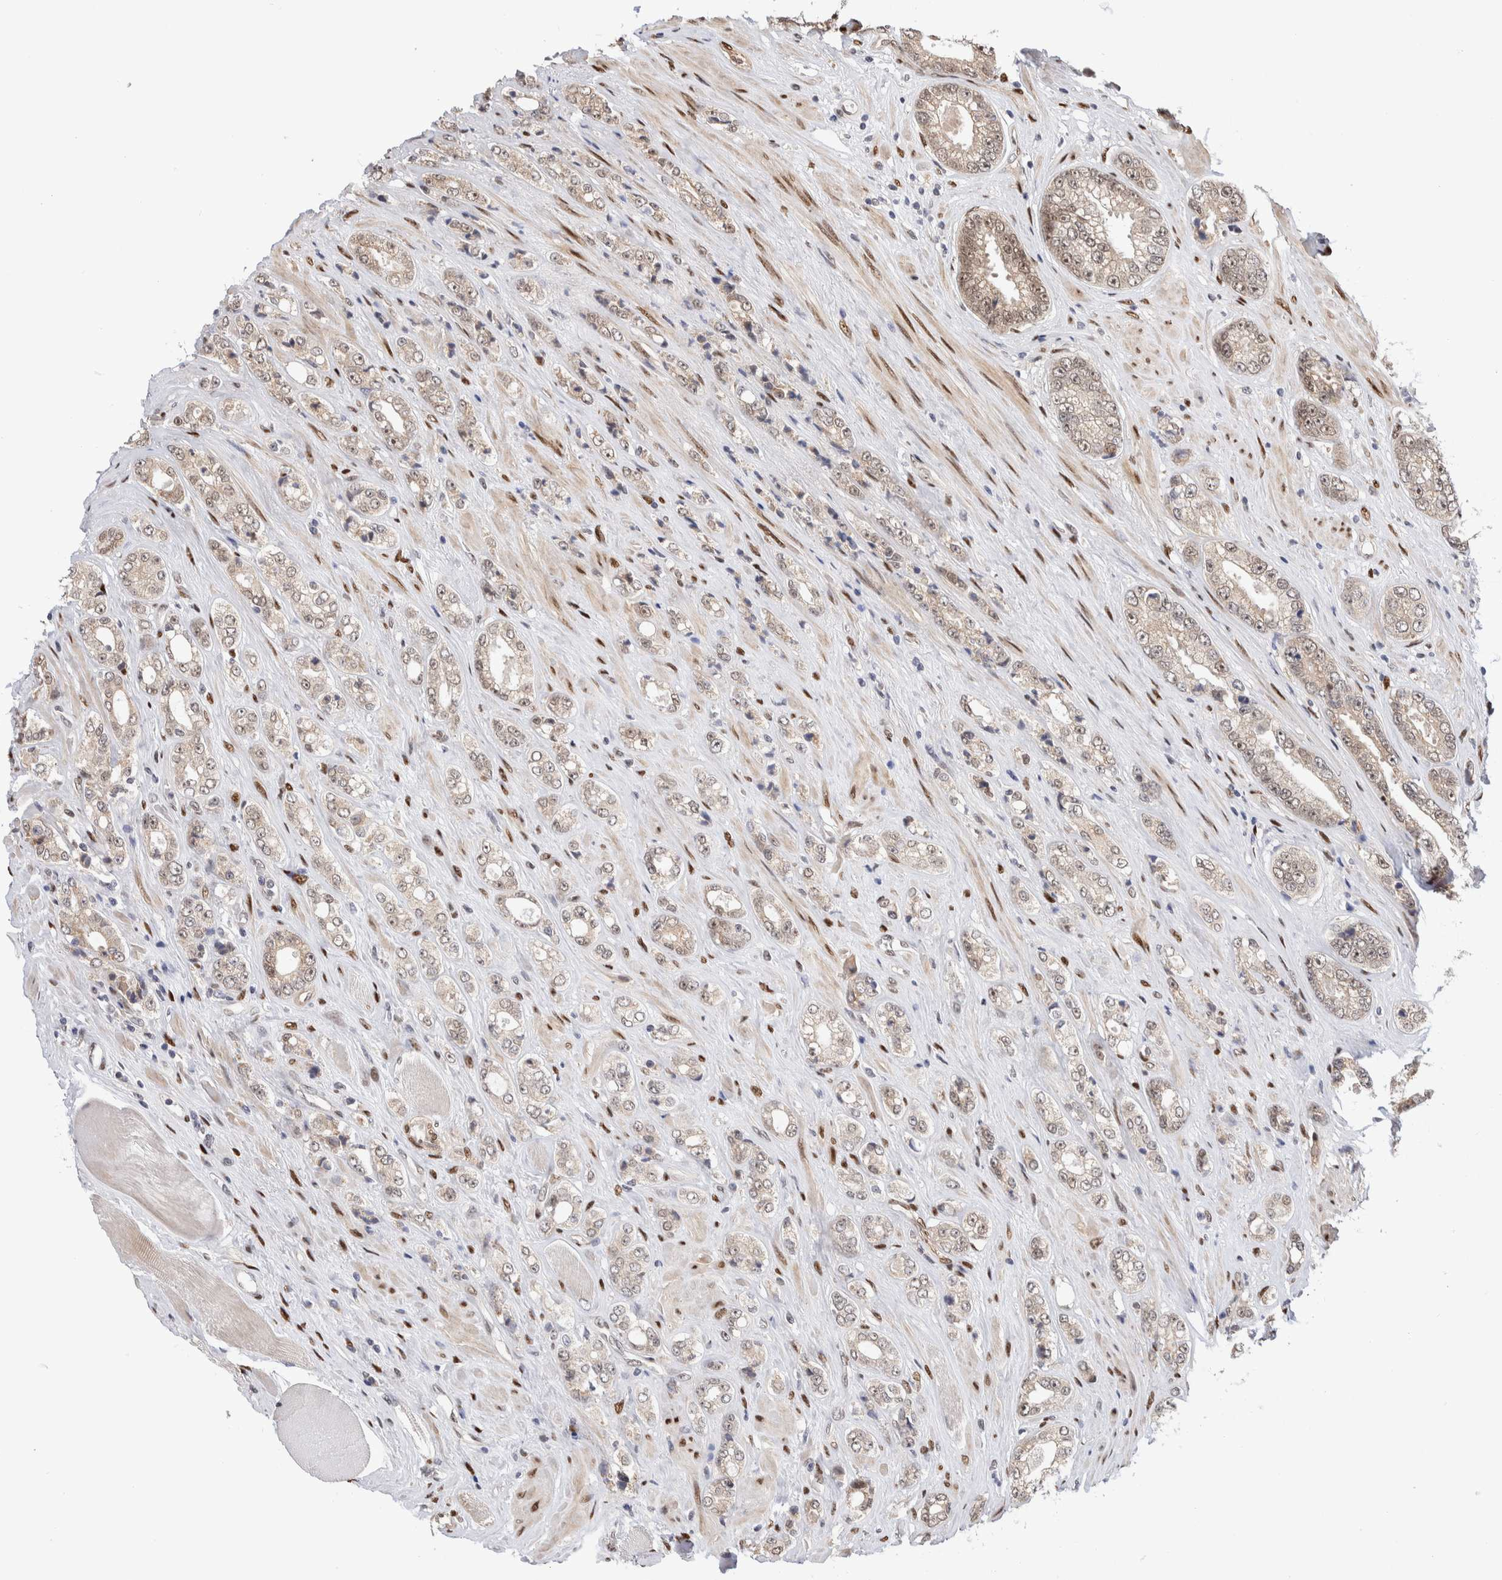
{"staining": {"intensity": "weak", "quantity": "25%-75%", "location": "nuclear"}, "tissue": "prostate cancer", "cell_type": "Tumor cells", "image_type": "cancer", "snomed": [{"axis": "morphology", "description": "Adenocarcinoma, High grade"}, {"axis": "topography", "description": "Prostate"}], "caption": "DAB immunohistochemical staining of human prostate cancer (adenocarcinoma (high-grade)) shows weak nuclear protein expression in approximately 25%-75% of tumor cells.", "gene": "NSMAF", "patient": {"sex": "male", "age": 61}}